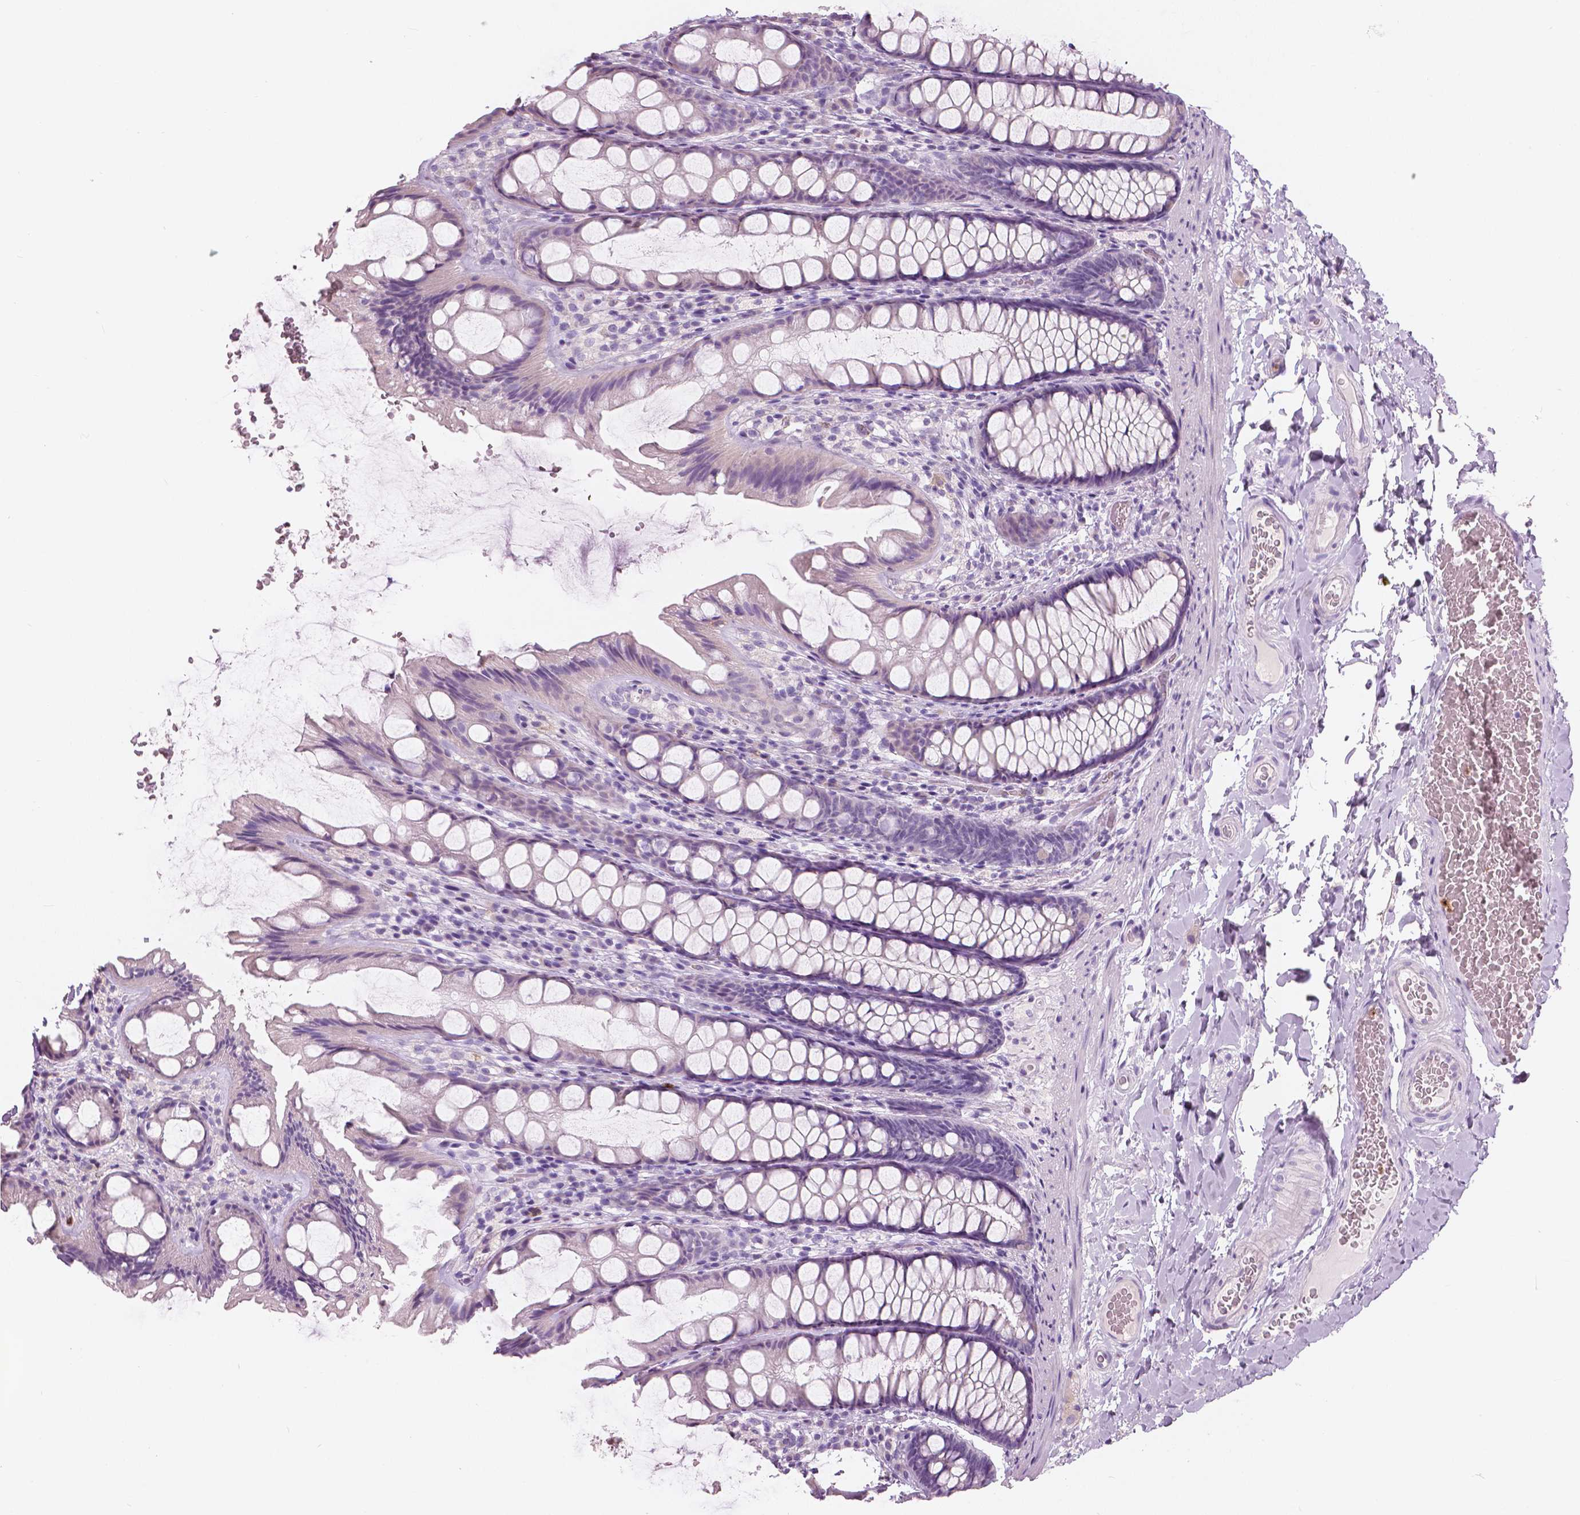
{"staining": {"intensity": "negative", "quantity": "none", "location": "none"}, "tissue": "colon", "cell_type": "Endothelial cells", "image_type": "normal", "snomed": [{"axis": "morphology", "description": "Normal tissue, NOS"}, {"axis": "topography", "description": "Colon"}], "caption": "Immunohistochemical staining of benign colon demonstrates no significant expression in endothelial cells. Nuclei are stained in blue.", "gene": "CXCR2", "patient": {"sex": "male", "age": 47}}